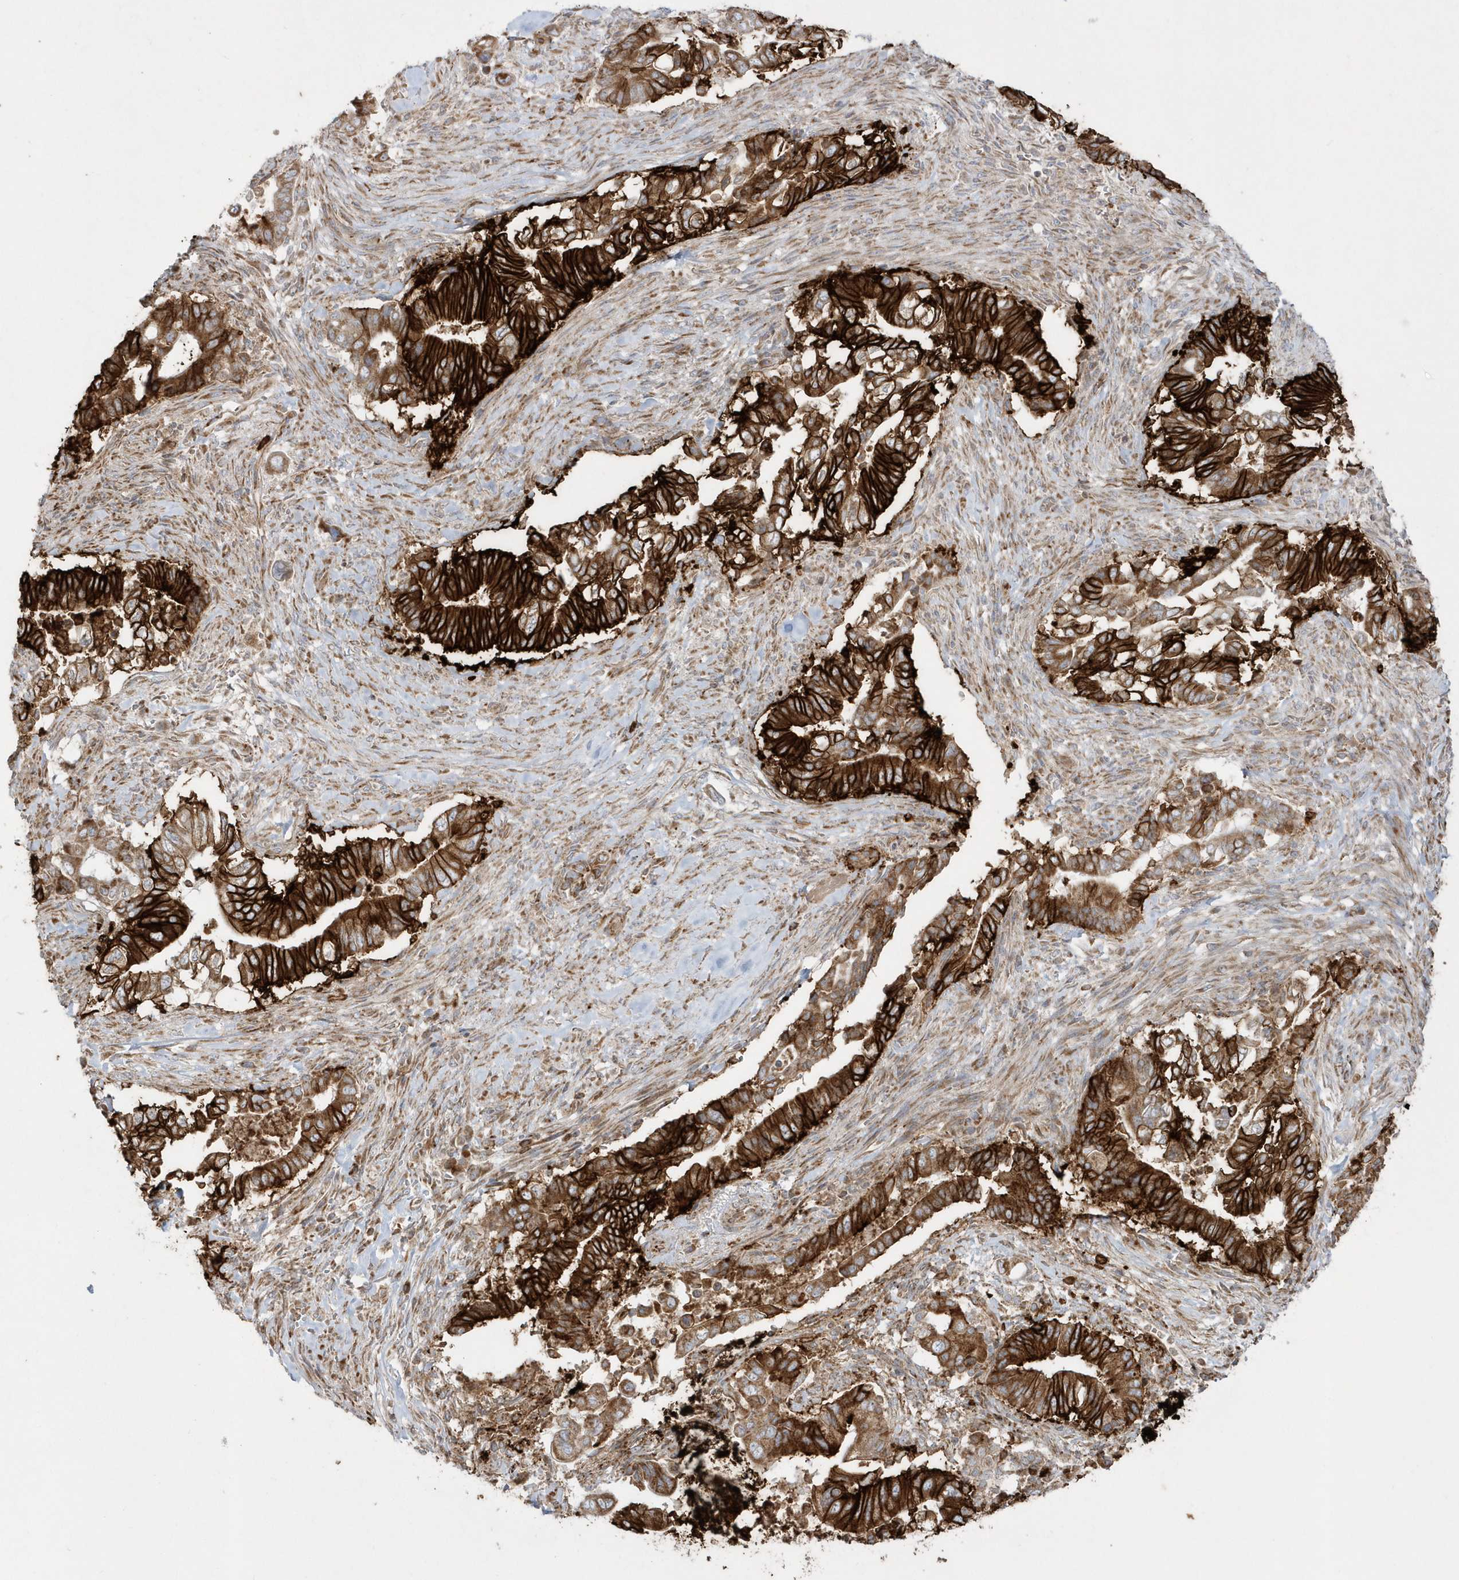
{"staining": {"intensity": "strong", "quantity": ">75%", "location": "cytoplasmic/membranous"}, "tissue": "pancreatic cancer", "cell_type": "Tumor cells", "image_type": "cancer", "snomed": [{"axis": "morphology", "description": "Adenocarcinoma, NOS"}, {"axis": "topography", "description": "Pancreas"}], "caption": "This histopathology image shows pancreatic cancer stained with immunohistochemistry (IHC) to label a protein in brown. The cytoplasmic/membranous of tumor cells show strong positivity for the protein. Nuclei are counter-stained blue.", "gene": "SH3BP2", "patient": {"sex": "male", "age": 68}}